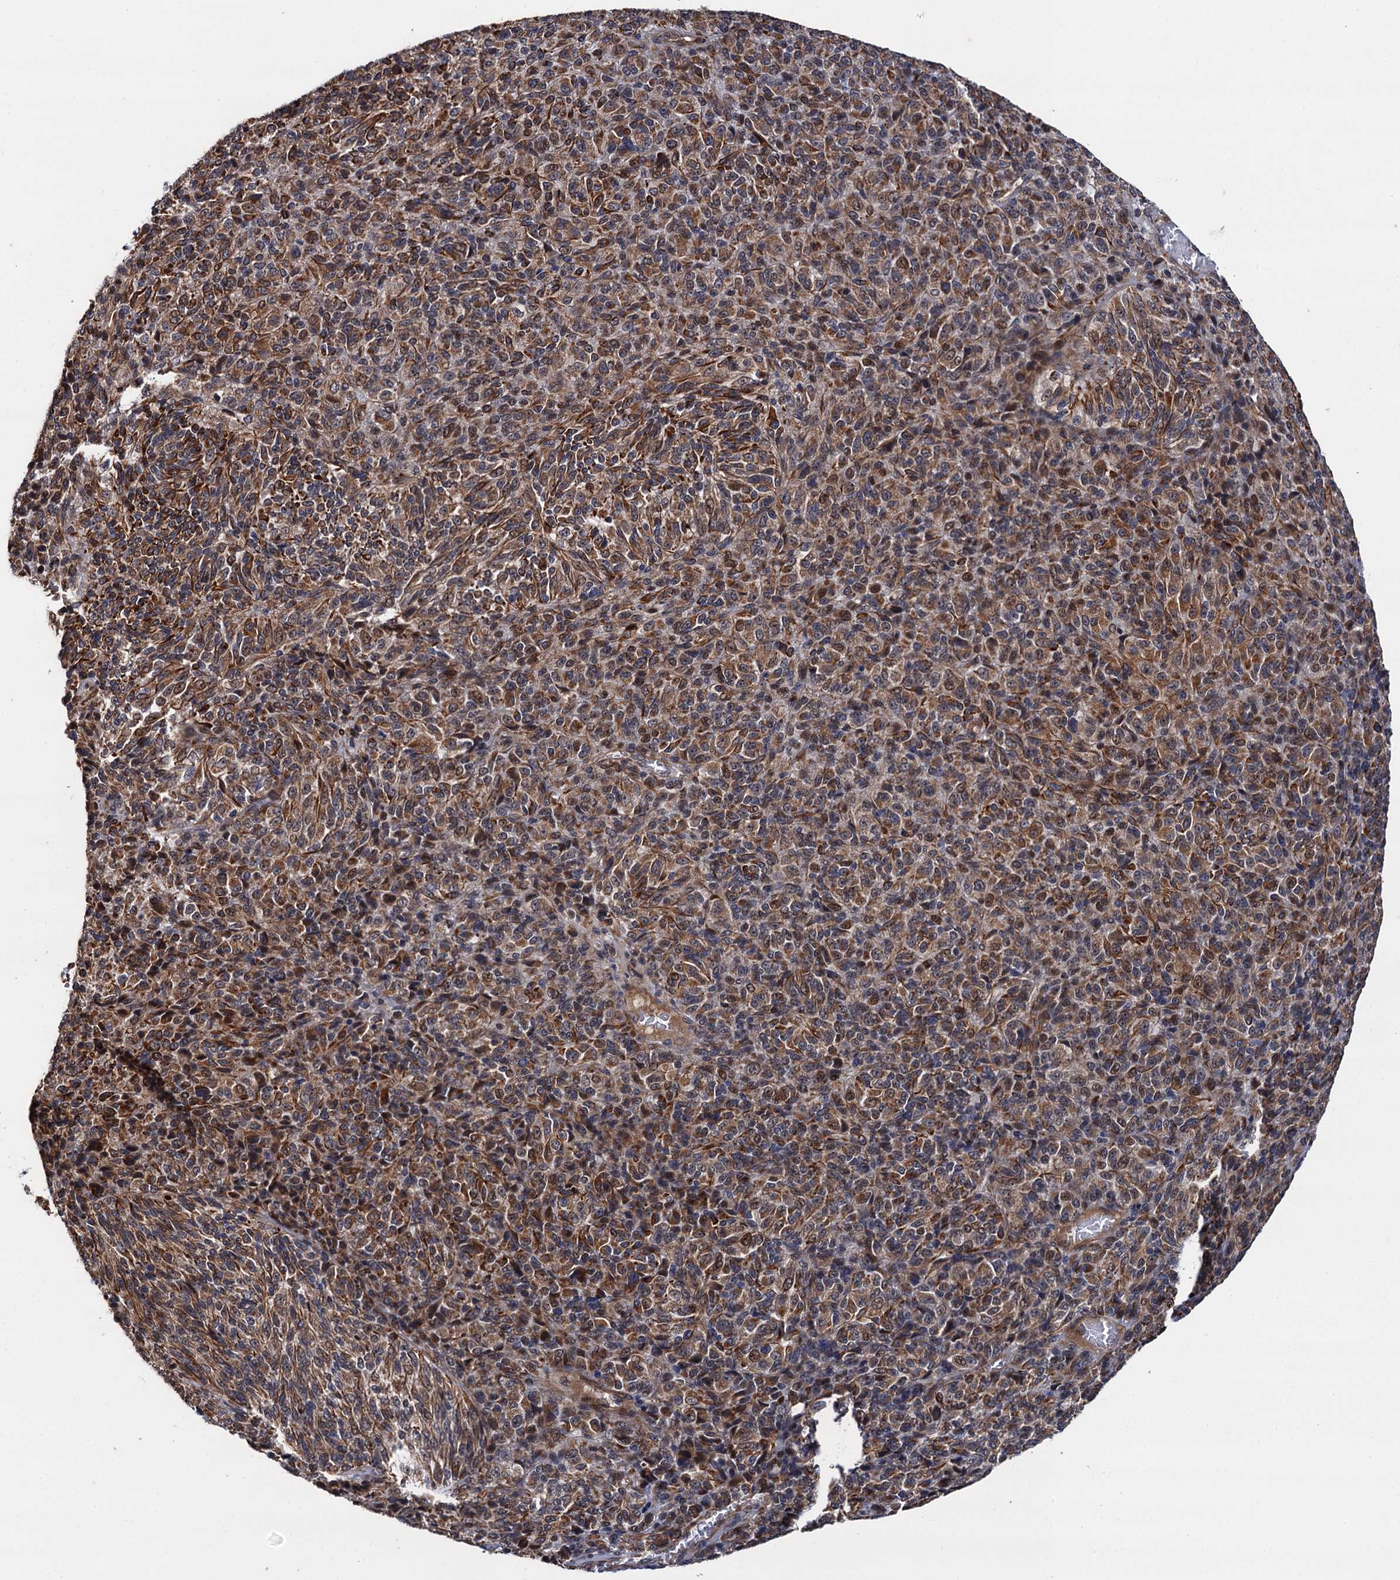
{"staining": {"intensity": "moderate", "quantity": ">75%", "location": "cytoplasmic/membranous"}, "tissue": "melanoma", "cell_type": "Tumor cells", "image_type": "cancer", "snomed": [{"axis": "morphology", "description": "Malignant melanoma, Metastatic site"}, {"axis": "topography", "description": "Brain"}], "caption": "Immunohistochemistry (IHC) micrograph of human malignant melanoma (metastatic site) stained for a protein (brown), which exhibits medium levels of moderate cytoplasmic/membranous staining in about >75% of tumor cells.", "gene": "FSIP1", "patient": {"sex": "female", "age": 56}}